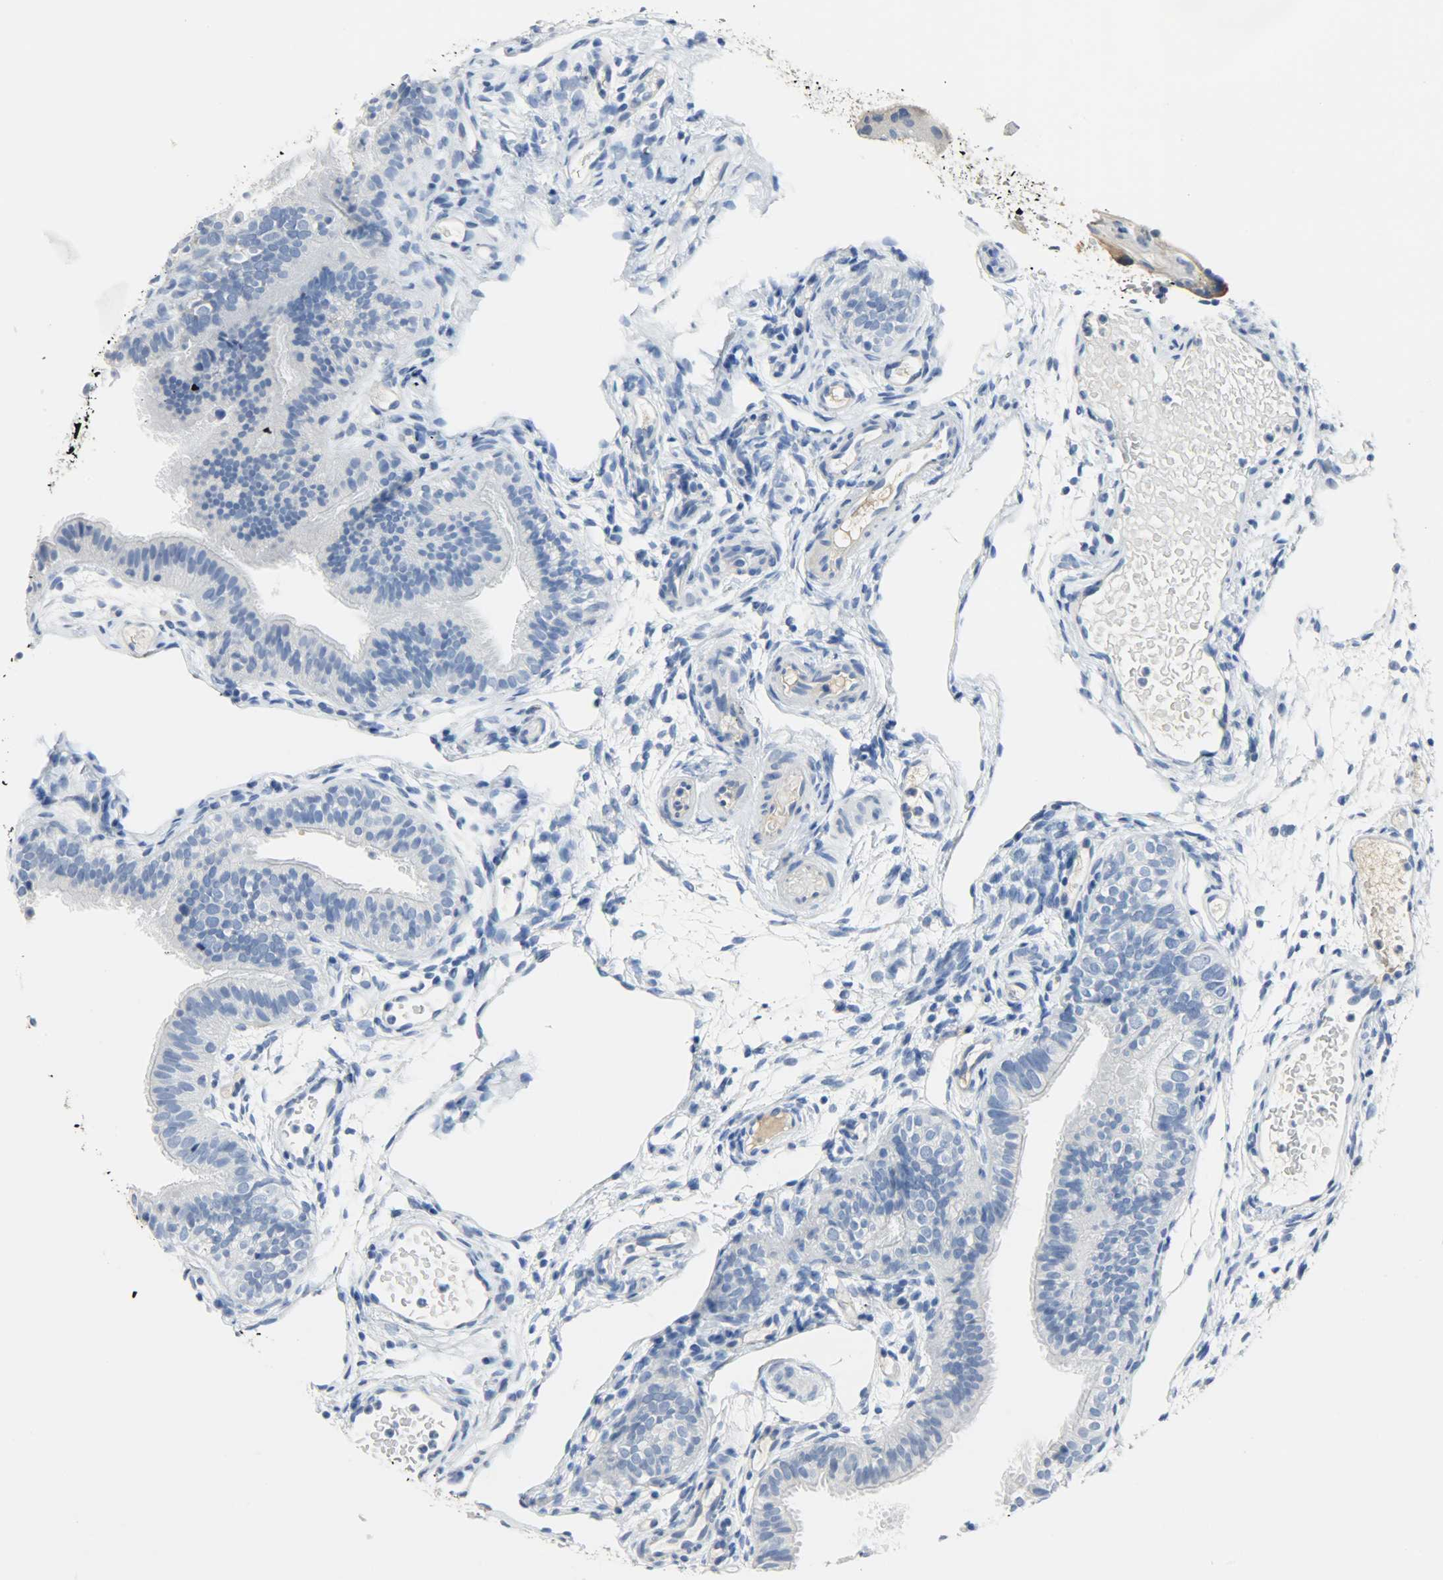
{"staining": {"intensity": "negative", "quantity": "none", "location": "none"}, "tissue": "fallopian tube", "cell_type": "Glandular cells", "image_type": "normal", "snomed": [{"axis": "morphology", "description": "Normal tissue, NOS"}, {"axis": "morphology", "description": "Dermoid, NOS"}, {"axis": "topography", "description": "Fallopian tube"}], "caption": "Immunohistochemistry (IHC) histopathology image of normal fallopian tube: fallopian tube stained with DAB demonstrates no significant protein staining in glandular cells.", "gene": "CRP", "patient": {"sex": "female", "age": 33}}